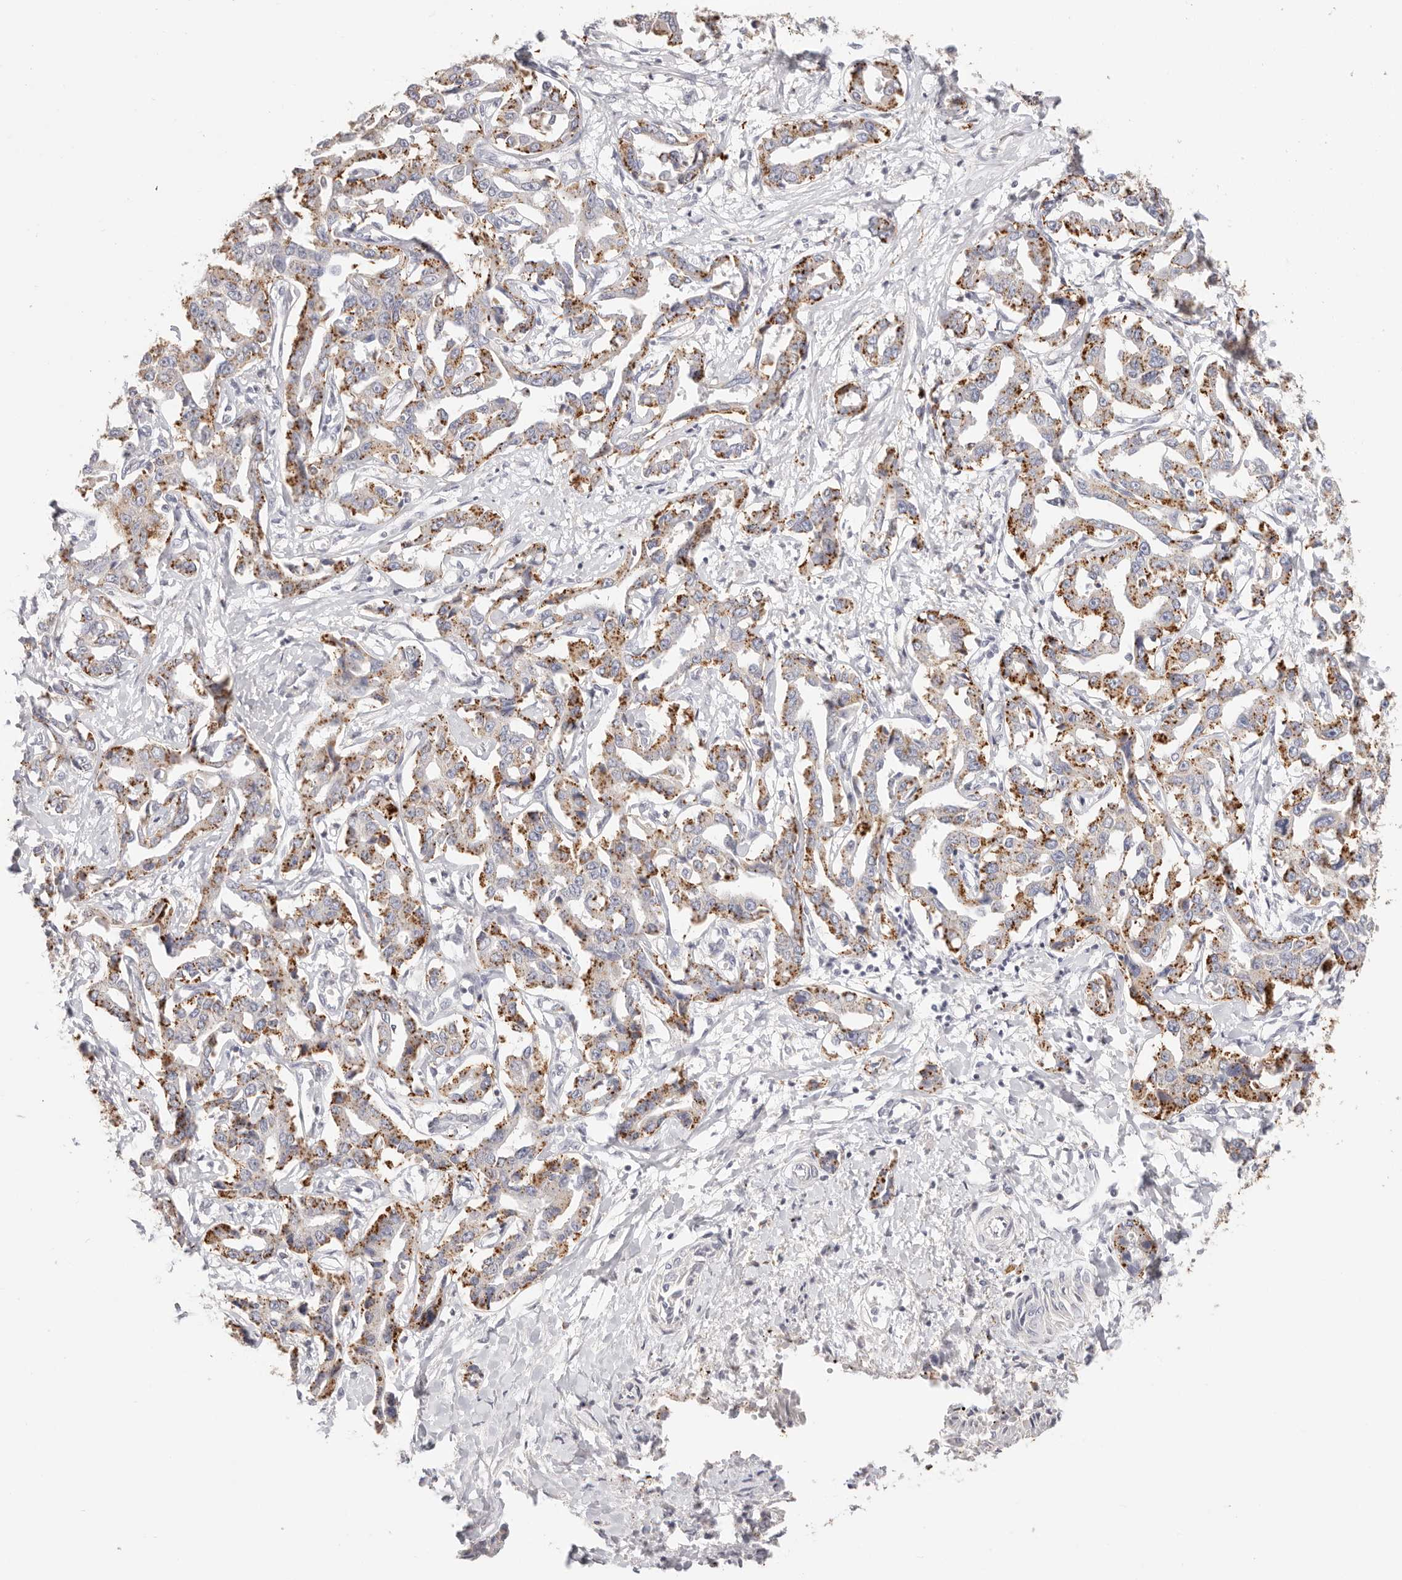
{"staining": {"intensity": "moderate", "quantity": "25%-75%", "location": "cytoplasmic/membranous"}, "tissue": "liver cancer", "cell_type": "Tumor cells", "image_type": "cancer", "snomed": [{"axis": "morphology", "description": "Cholangiocarcinoma"}, {"axis": "topography", "description": "Liver"}], "caption": "Protein staining demonstrates moderate cytoplasmic/membranous positivity in about 25%-75% of tumor cells in liver cholangiocarcinoma.", "gene": "STKLD1", "patient": {"sex": "male", "age": 59}}